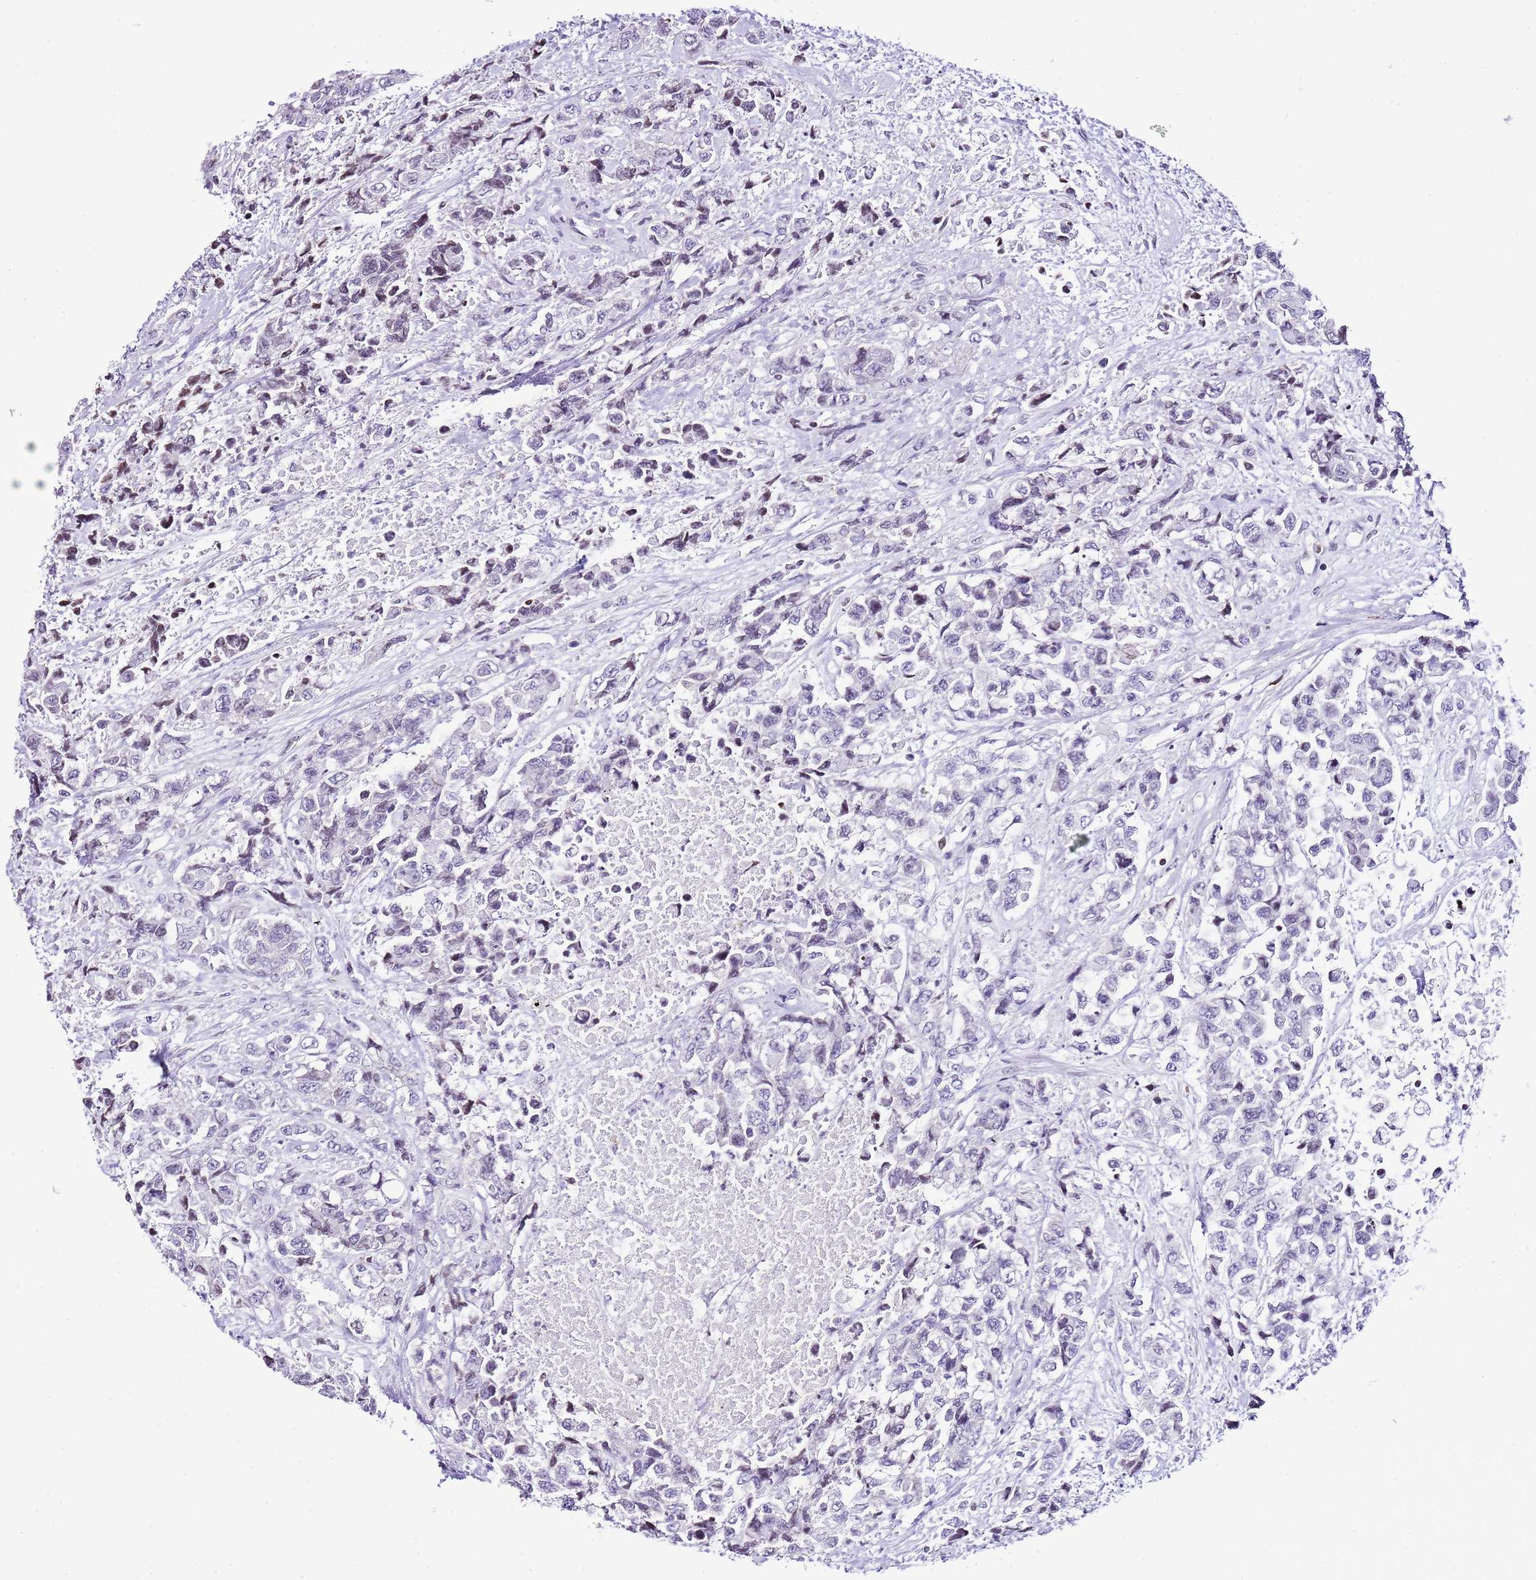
{"staining": {"intensity": "negative", "quantity": "none", "location": "none"}, "tissue": "urothelial cancer", "cell_type": "Tumor cells", "image_type": "cancer", "snomed": [{"axis": "morphology", "description": "Urothelial carcinoma, High grade"}, {"axis": "topography", "description": "Urinary bladder"}], "caption": "Tumor cells are negative for brown protein staining in high-grade urothelial carcinoma. (Stains: DAB immunohistochemistry (IHC) with hematoxylin counter stain, Microscopy: brightfield microscopy at high magnification).", "gene": "PRR15", "patient": {"sex": "female", "age": 78}}